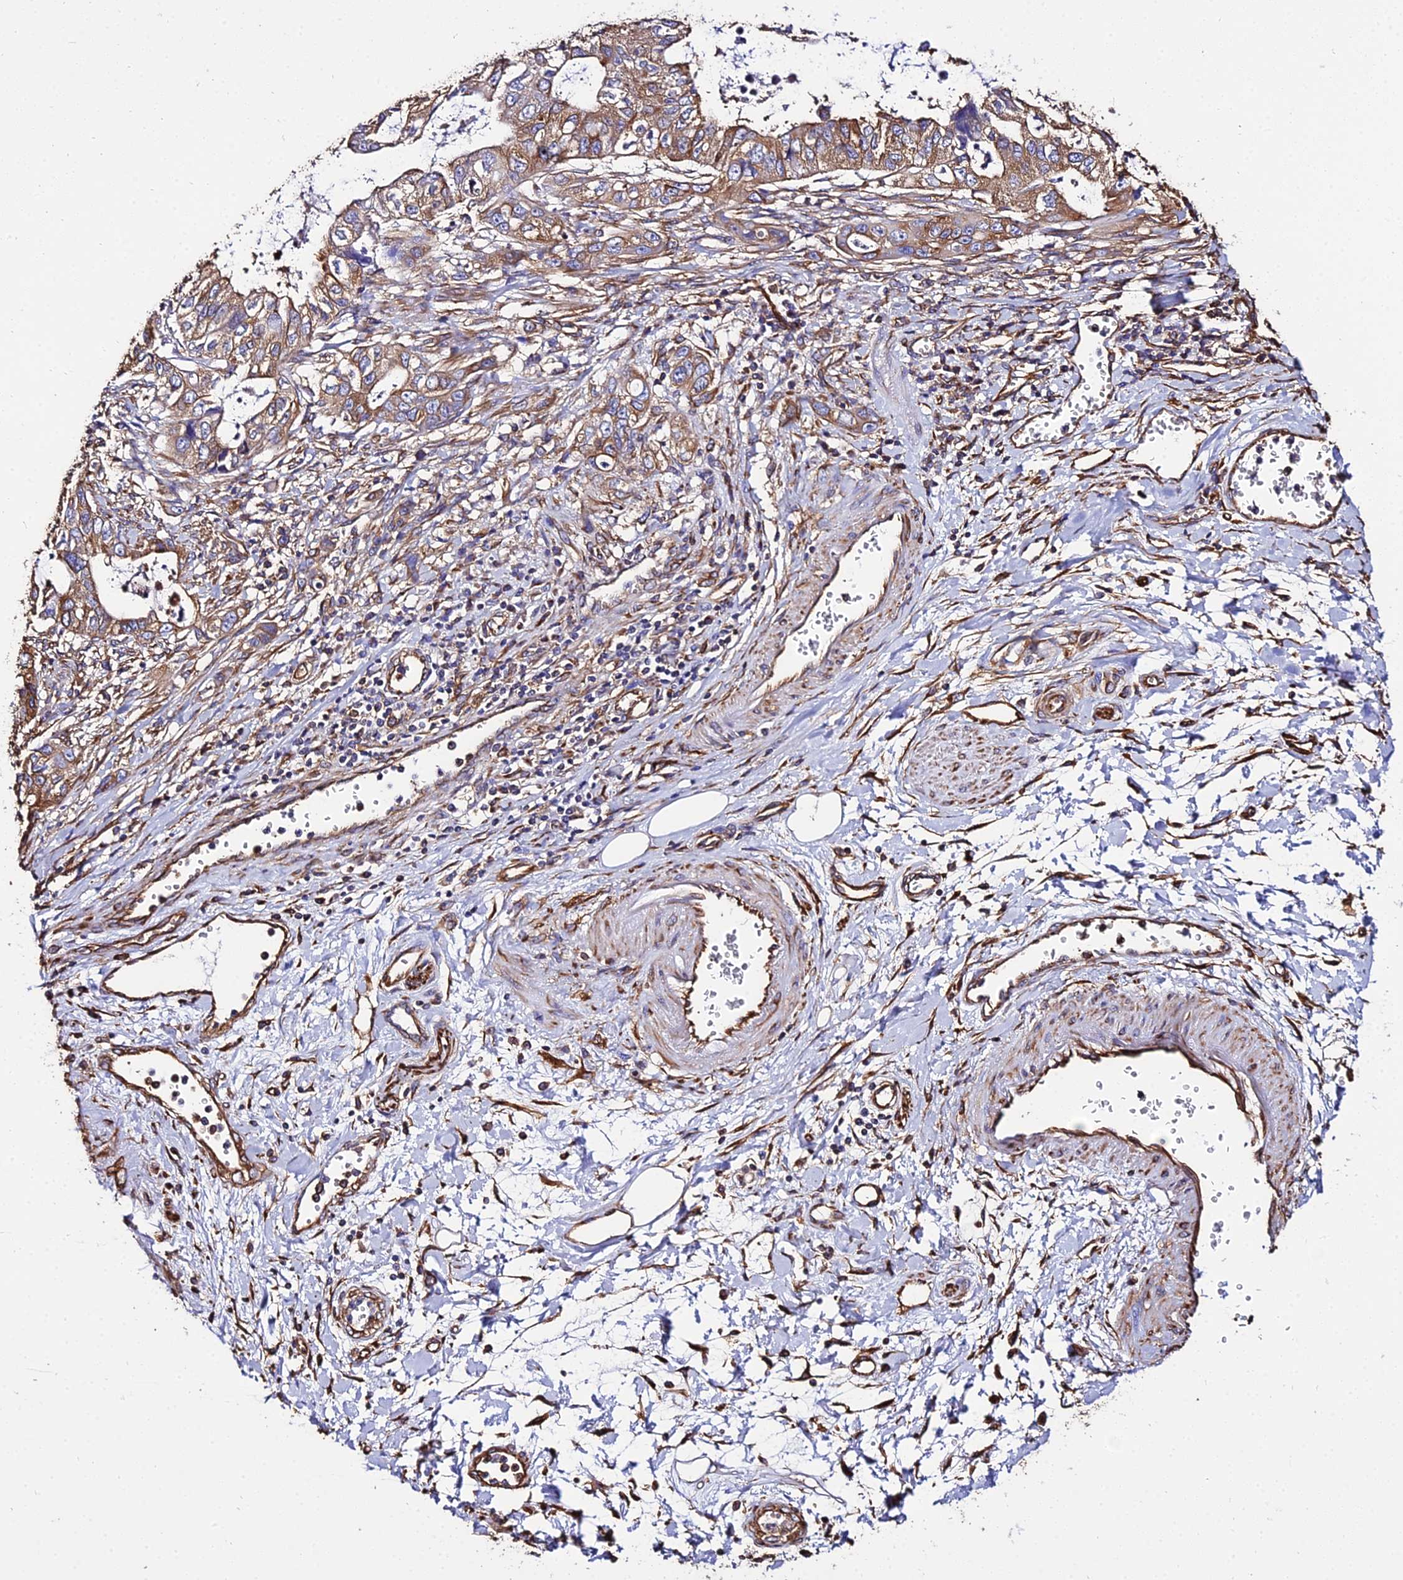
{"staining": {"intensity": "moderate", "quantity": "25%-75%", "location": "cytoplasmic/membranous"}, "tissue": "stomach cancer", "cell_type": "Tumor cells", "image_type": "cancer", "snomed": [{"axis": "morphology", "description": "Adenocarcinoma, NOS"}, {"axis": "topography", "description": "Stomach, upper"}], "caption": "Tumor cells exhibit medium levels of moderate cytoplasmic/membranous positivity in about 25%-75% of cells in human adenocarcinoma (stomach). Using DAB (brown) and hematoxylin (blue) stains, captured at high magnification using brightfield microscopy.", "gene": "TUBA3D", "patient": {"sex": "female", "age": 52}}